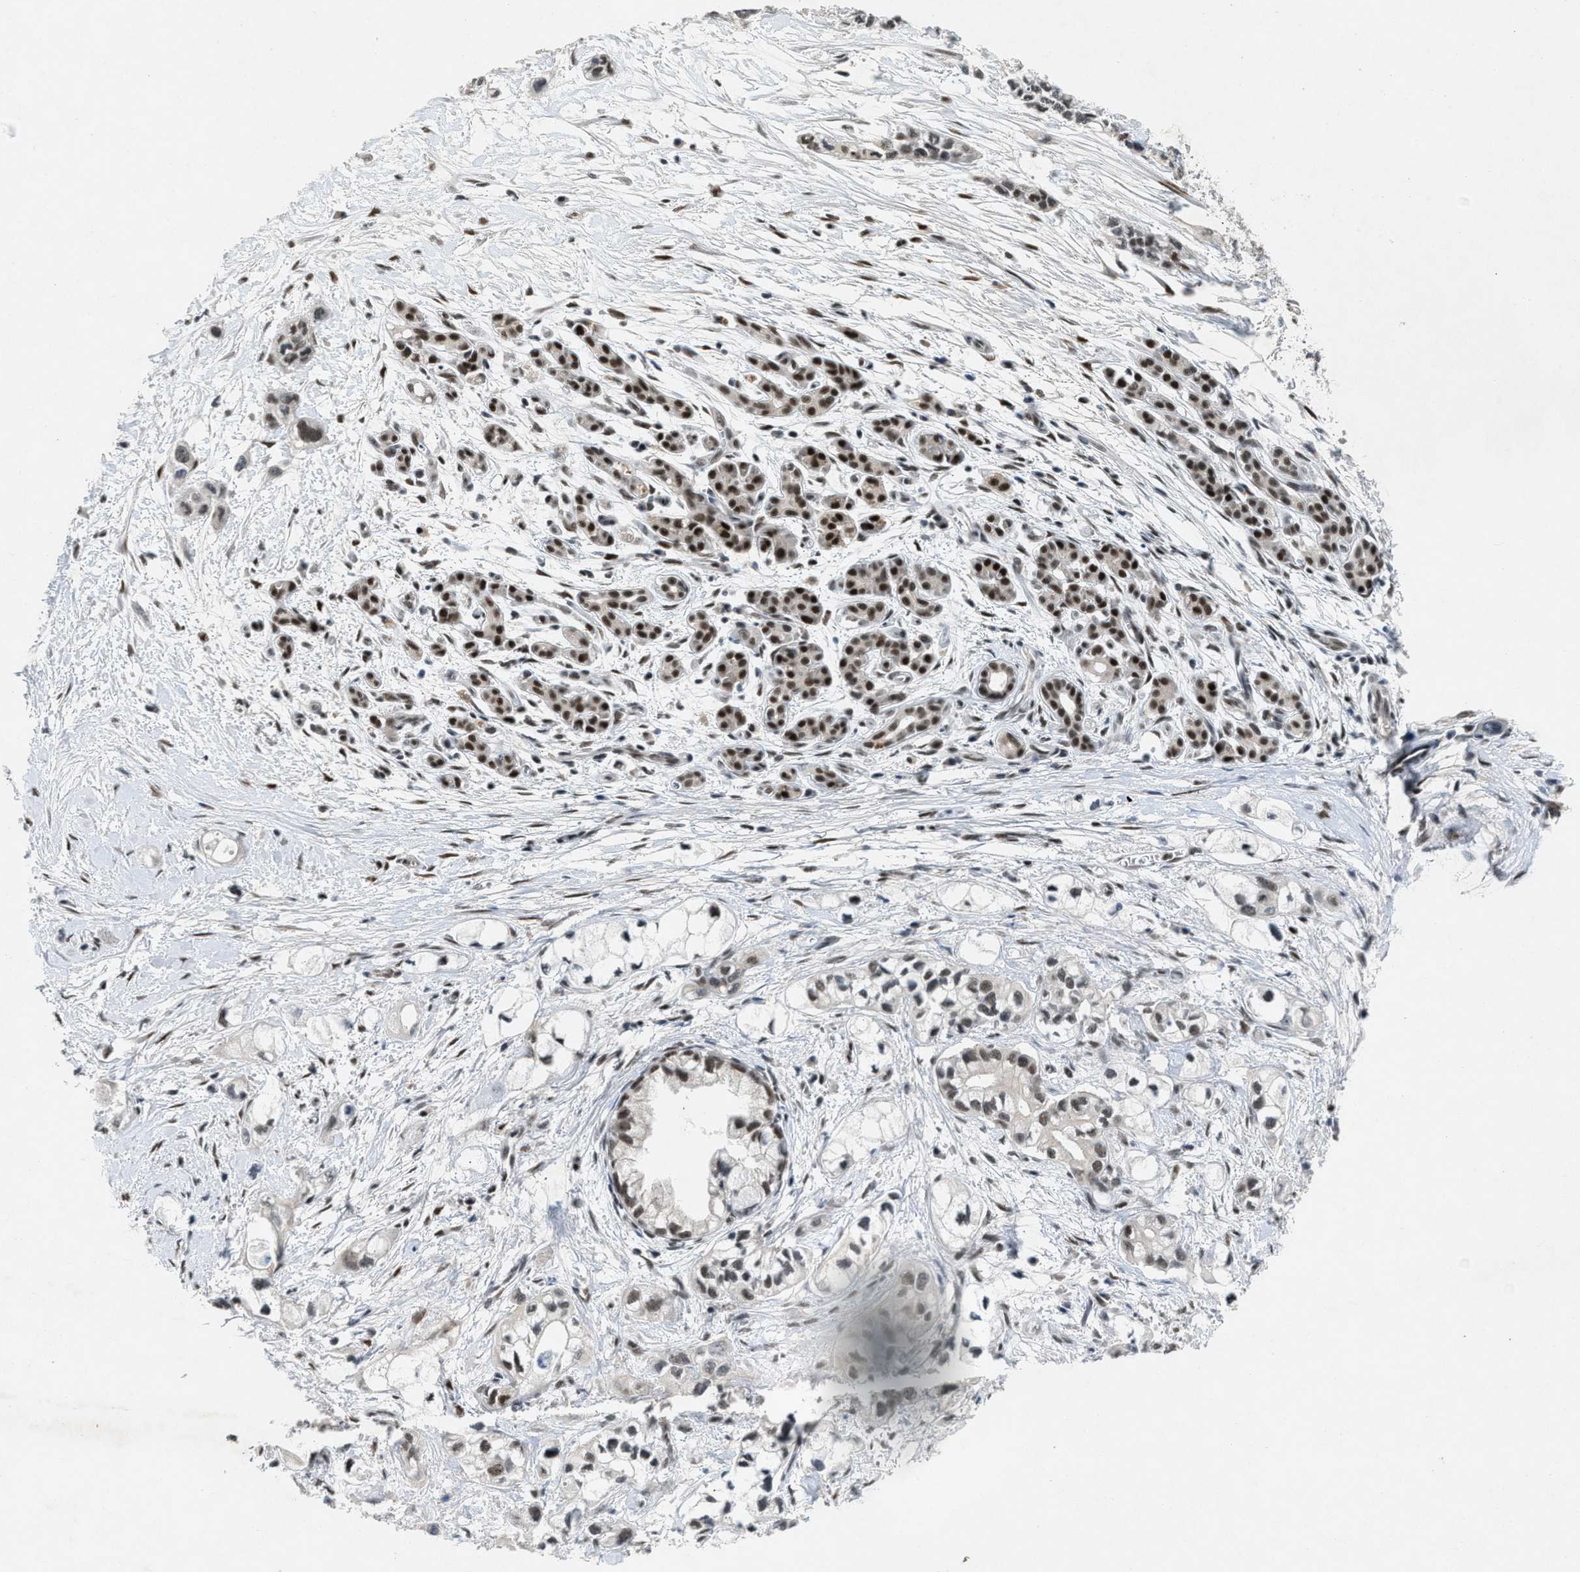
{"staining": {"intensity": "weak", "quantity": ">75%", "location": "nuclear"}, "tissue": "pancreatic cancer", "cell_type": "Tumor cells", "image_type": "cancer", "snomed": [{"axis": "morphology", "description": "Adenocarcinoma, NOS"}, {"axis": "topography", "description": "Pancreas"}], "caption": "Protein staining of pancreatic cancer tissue exhibits weak nuclear expression in approximately >75% of tumor cells. (IHC, brightfield microscopy, high magnification).", "gene": "NCOA1", "patient": {"sex": "male", "age": 74}}